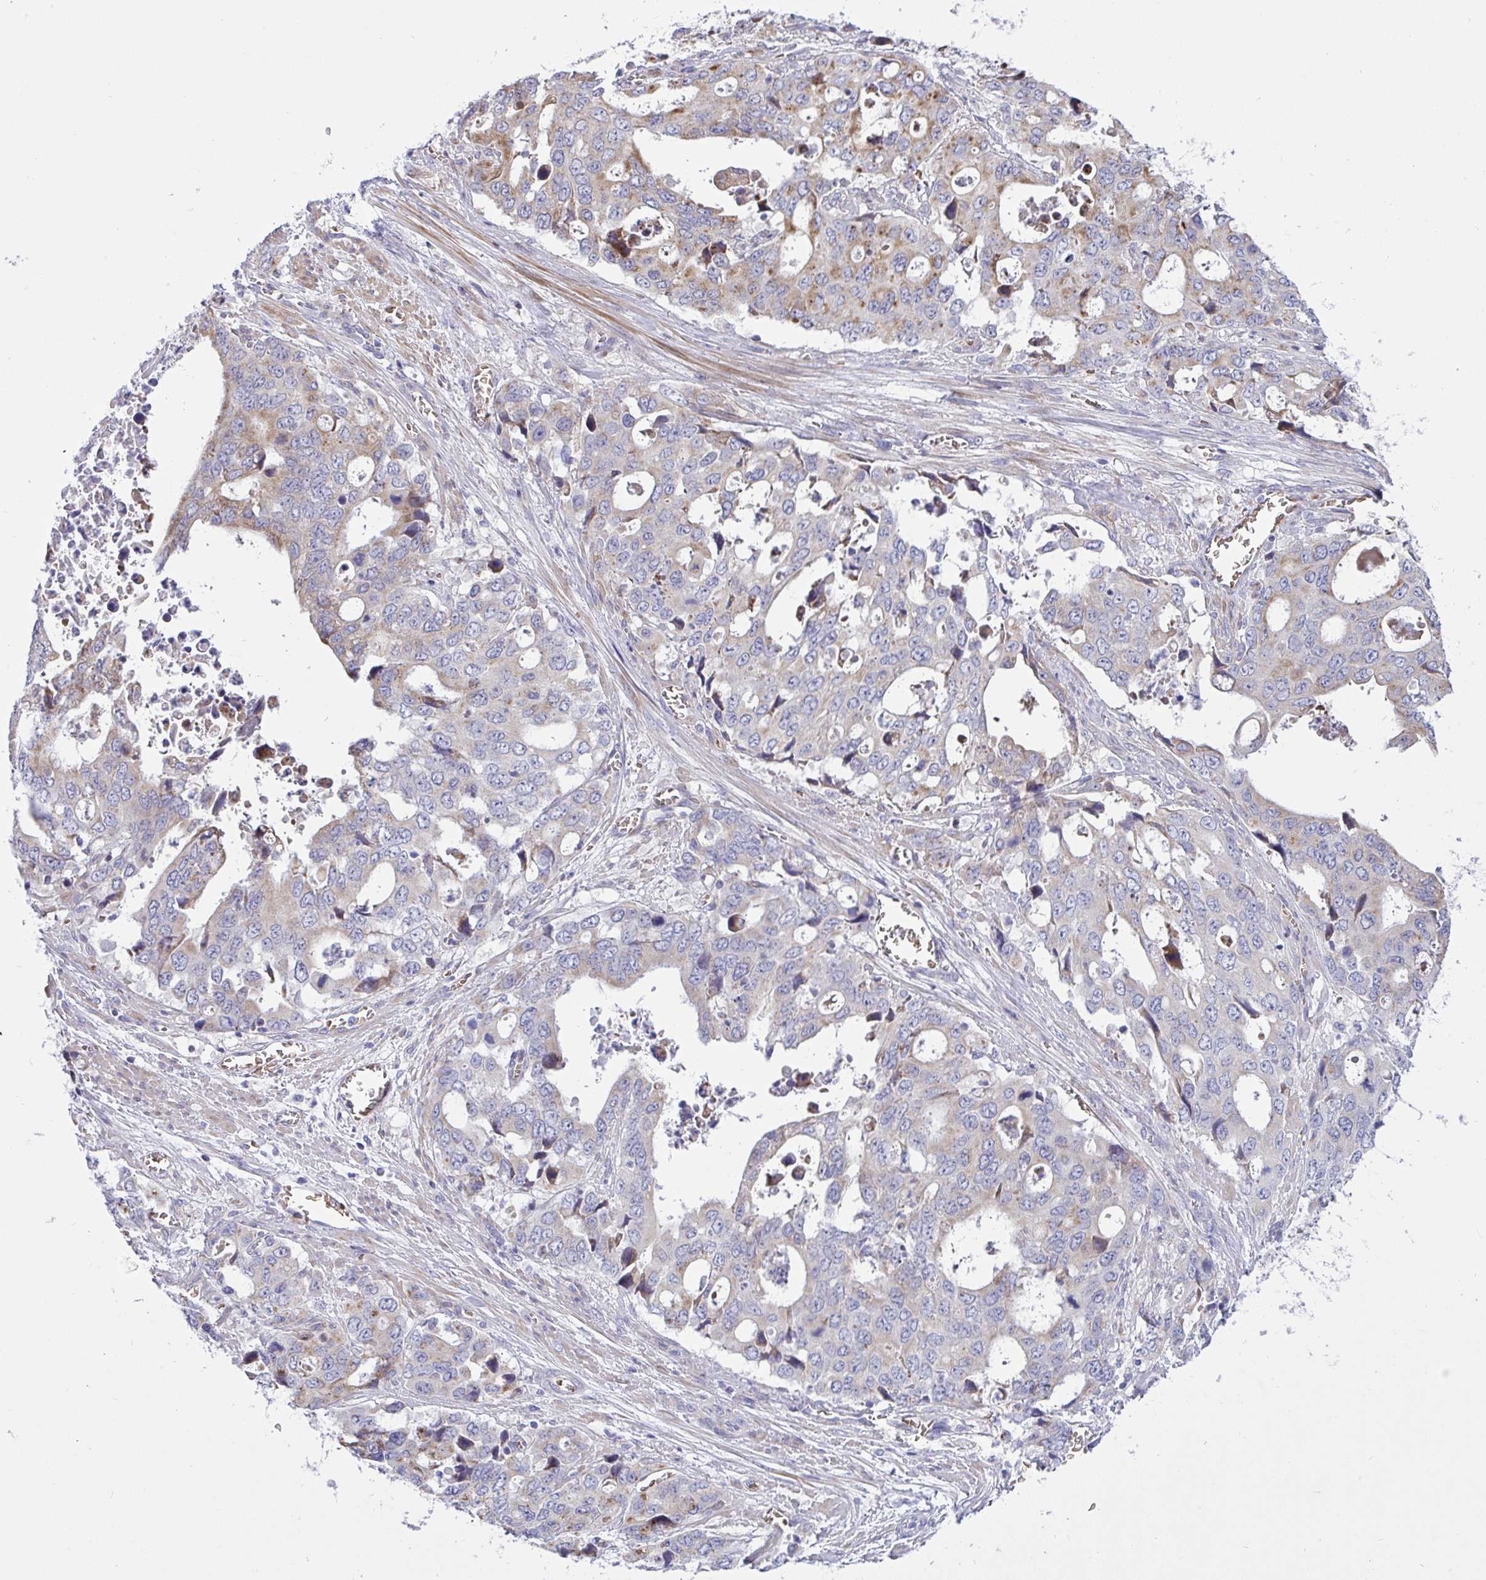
{"staining": {"intensity": "moderate", "quantity": "<25%", "location": "cytoplasmic/membranous"}, "tissue": "stomach cancer", "cell_type": "Tumor cells", "image_type": "cancer", "snomed": [{"axis": "morphology", "description": "Adenocarcinoma, NOS"}, {"axis": "topography", "description": "Stomach, upper"}], "caption": "Immunohistochemistry photomicrograph of neoplastic tissue: stomach cancer stained using immunohistochemistry displays low levels of moderate protein expression localized specifically in the cytoplasmic/membranous of tumor cells, appearing as a cytoplasmic/membranous brown color.", "gene": "NTN1", "patient": {"sex": "male", "age": 74}}